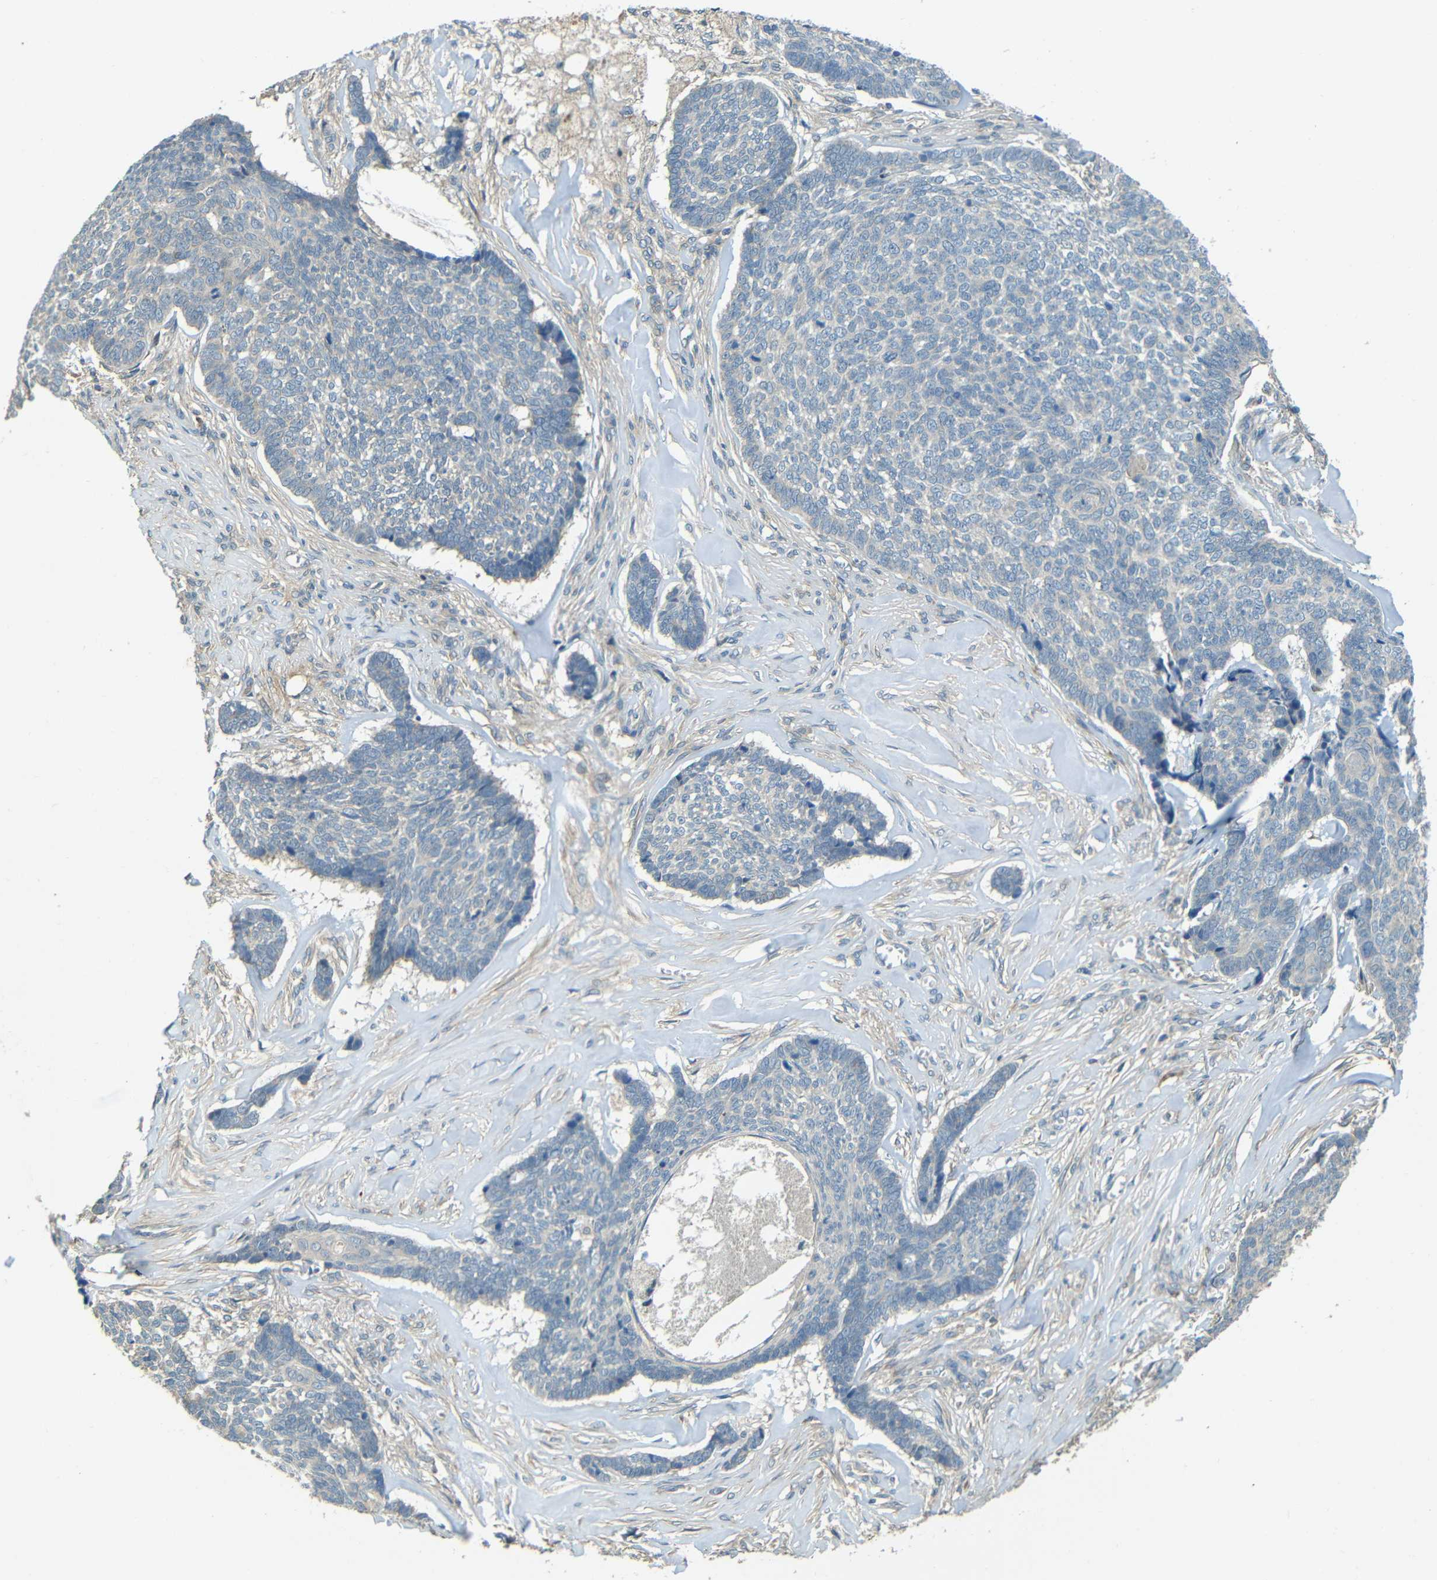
{"staining": {"intensity": "negative", "quantity": "none", "location": "none"}, "tissue": "skin cancer", "cell_type": "Tumor cells", "image_type": "cancer", "snomed": [{"axis": "morphology", "description": "Basal cell carcinoma"}, {"axis": "topography", "description": "Skin"}], "caption": "A high-resolution image shows immunohistochemistry staining of skin cancer (basal cell carcinoma), which demonstrates no significant positivity in tumor cells.", "gene": "FNDC3A", "patient": {"sex": "male", "age": 84}}